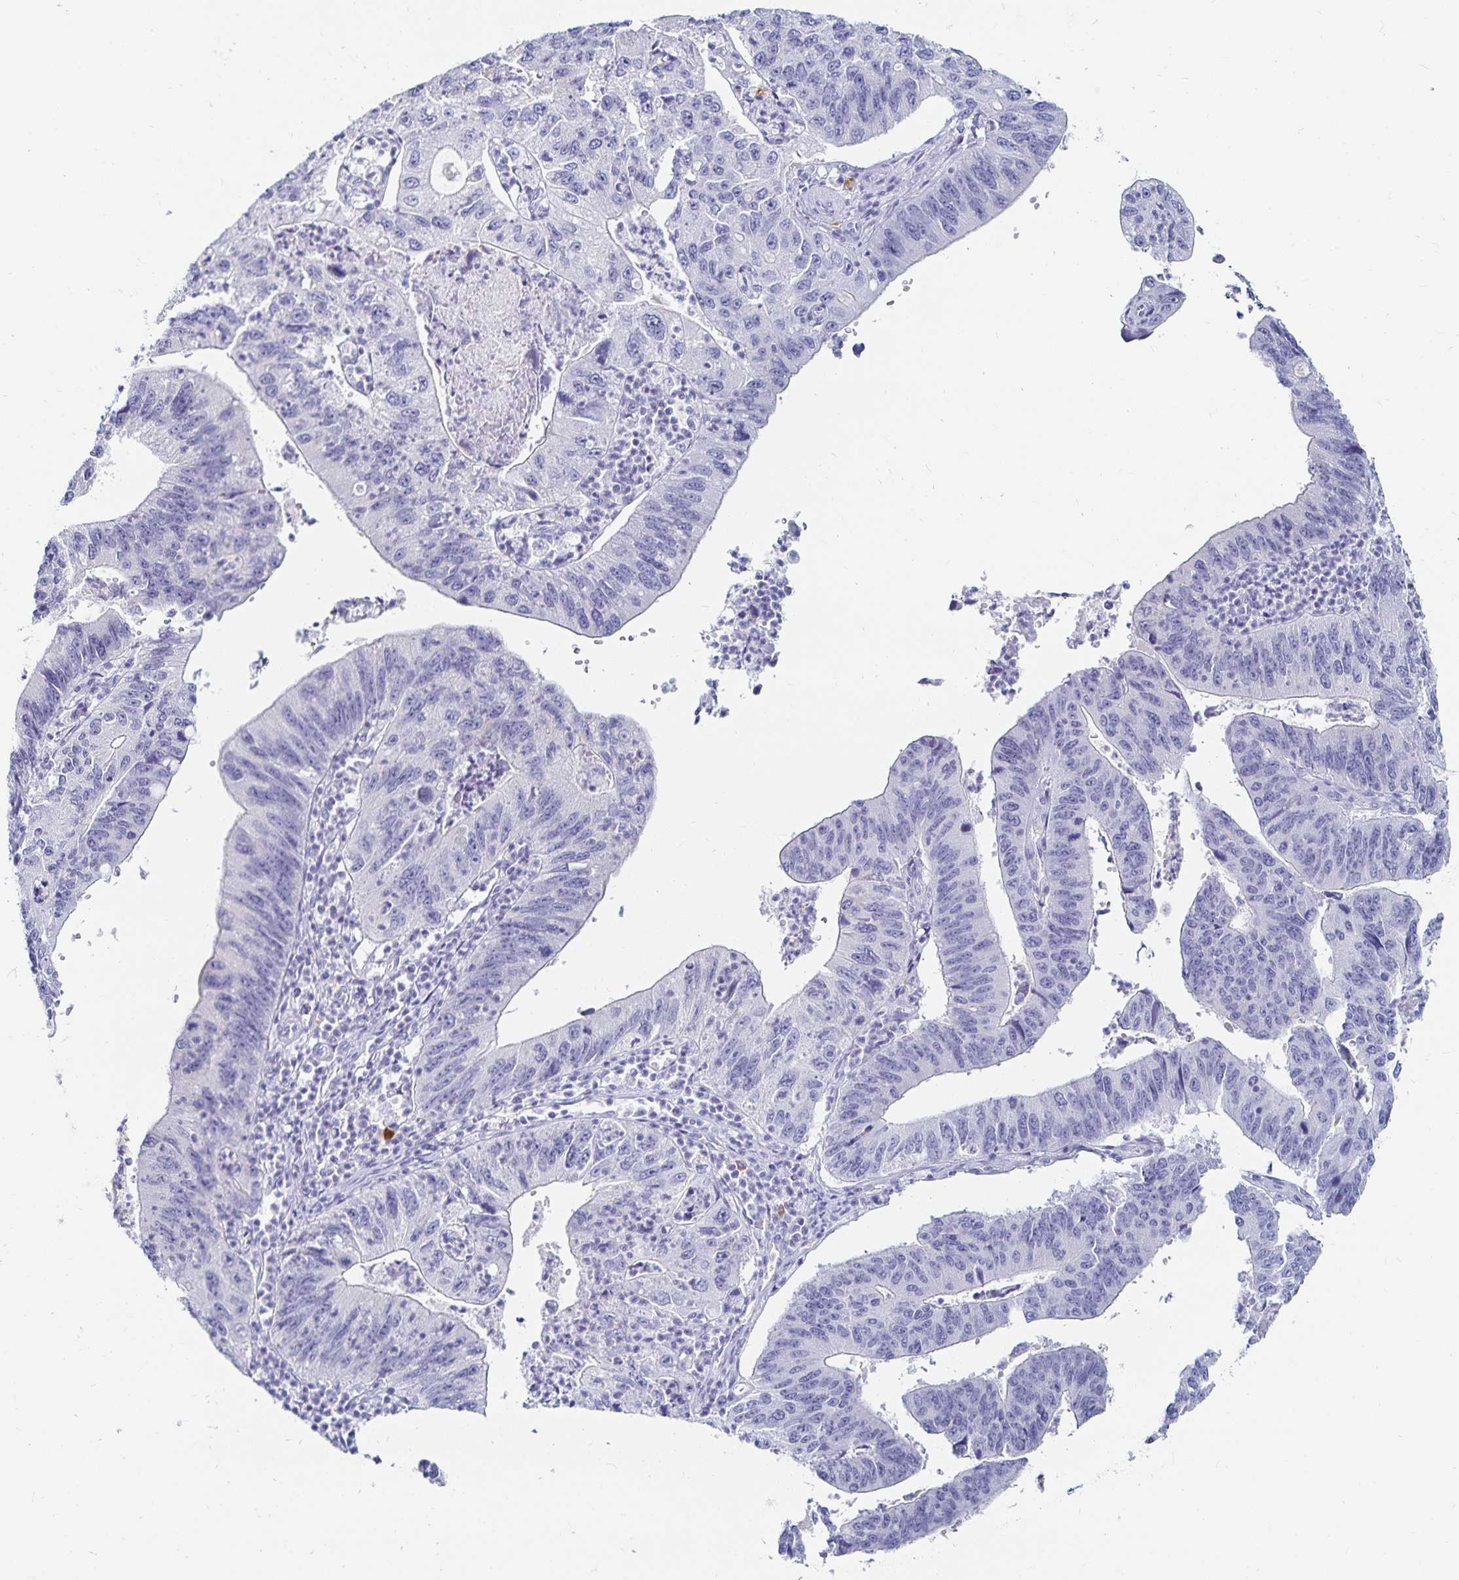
{"staining": {"intensity": "negative", "quantity": "none", "location": "none"}, "tissue": "stomach cancer", "cell_type": "Tumor cells", "image_type": "cancer", "snomed": [{"axis": "morphology", "description": "Adenocarcinoma, NOS"}, {"axis": "topography", "description": "Stomach"}], "caption": "DAB (3,3'-diaminobenzidine) immunohistochemical staining of human stomach cancer demonstrates no significant expression in tumor cells.", "gene": "TNIP1", "patient": {"sex": "male", "age": 59}}